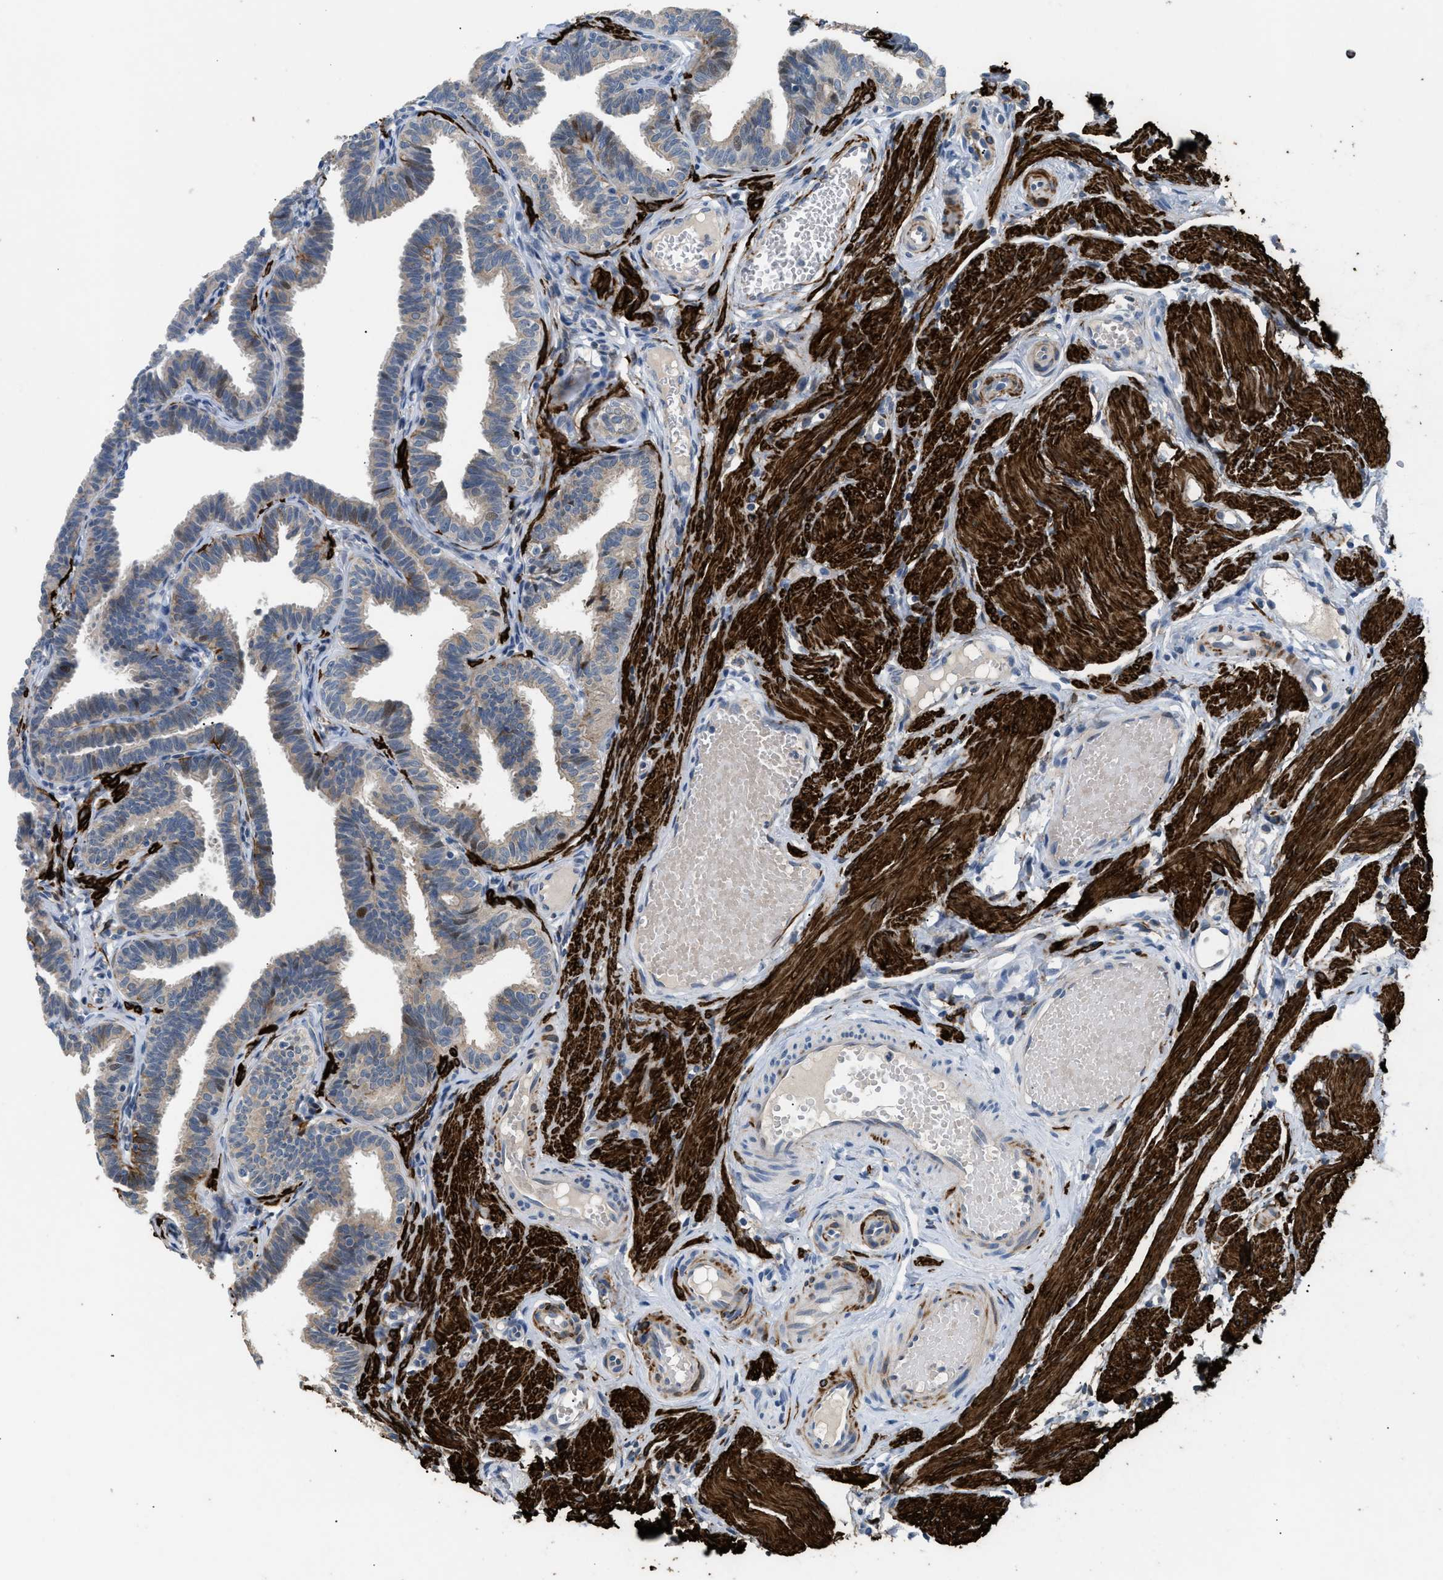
{"staining": {"intensity": "weak", "quantity": "<25%", "location": "cytoplasmic/membranous,nuclear"}, "tissue": "fallopian tube", "cell_type": "Glandular cells", "image_type": "normal", "snomed": [{"axis": "morphology", "description": "Normal tissue, NOS"}, {"axis": "topography", "description": "Fallopian tube"}, {"axis": "topography", "description": "Ovary"}], "caption": "High magnification brightfield microscopy of unremarkable fallopian tube stained with DAB (brown) and counterstained with hematoxylin (blue): glandular cells show no significant expression. Nuclei are stained in blue.", "gene": "ICA1", "patient": {"sex": "female", "age": 23}}